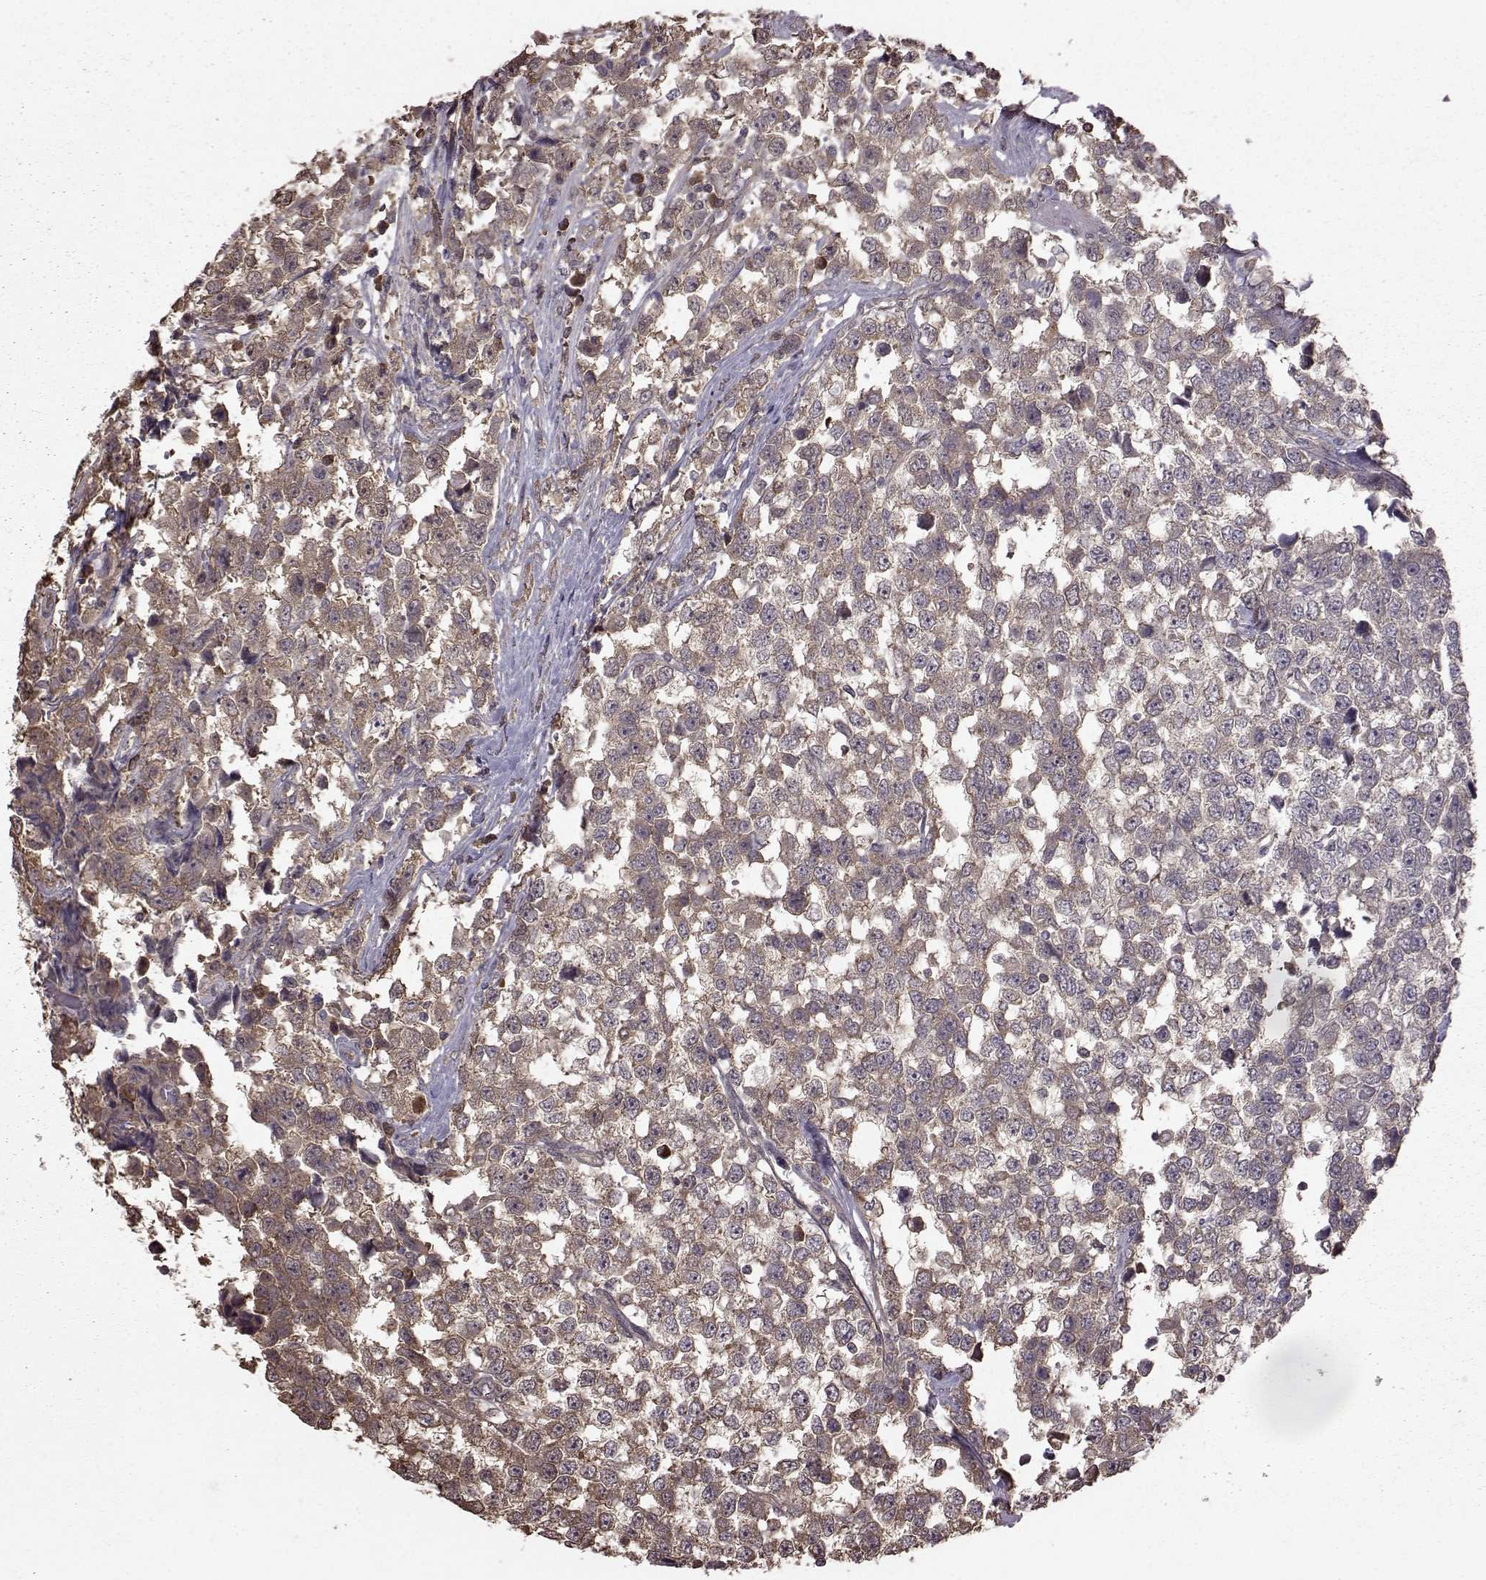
{"staining": {"intensity": "moderate", "quantity": "25%-75%", "location": "cytoplasmic/membranous"}, "tissue": "testis cancer", "cell_type": "Tumor cells", "image_type": "cancer", "snomed": [{"axis": "morphology", "description": "Seminoma, NOS"}, {"axis": "topography", "description": "Testis"}], "caption": "Protein staining of testis cancer tissue shows moderate cytoplasmic/membranous positivity in approximately 25%-75% of tumor cells.", "gene": "NME1-NME2", "patient": {"sex": "male", "age": 34}}